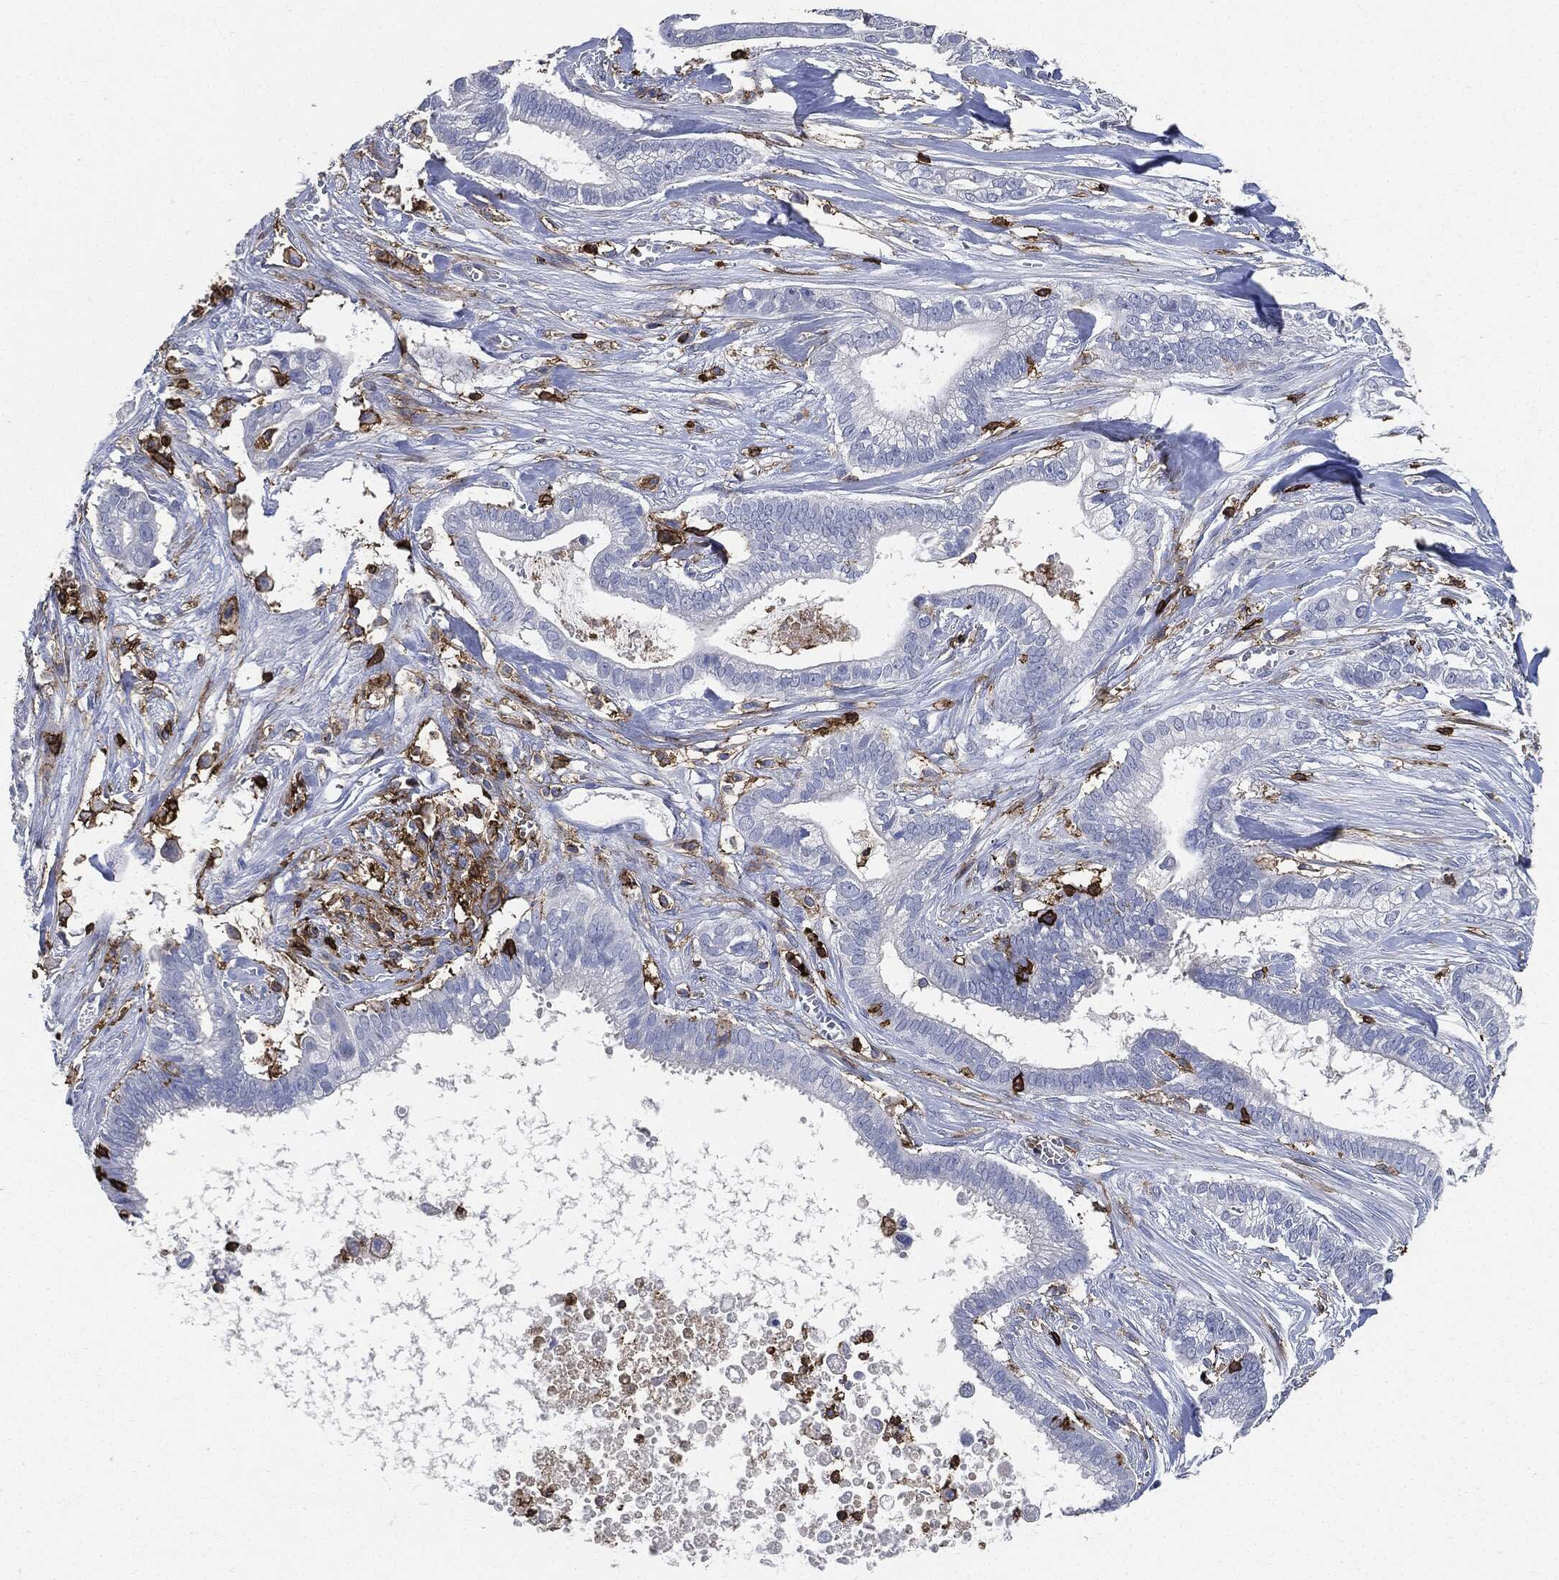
{"staining": {"intensity": "negative", "quantity": "none", "location": "none"}, "tissue": "pancreatic cancer", "cell_type": "Tumor cells", "image_type": "cancer", "snomed": [{"axis": "morphology", "description": "Adenocarcinoma, NOS"}, {"axis": "topography", "description": "Pancreas"}], "caption": "Pancreatic cancer was stained to show a protein in brown. There is no significant staining in tumor cells.", "gene": "PTPRC", "patient": {"sex": "male", "age": 61}}